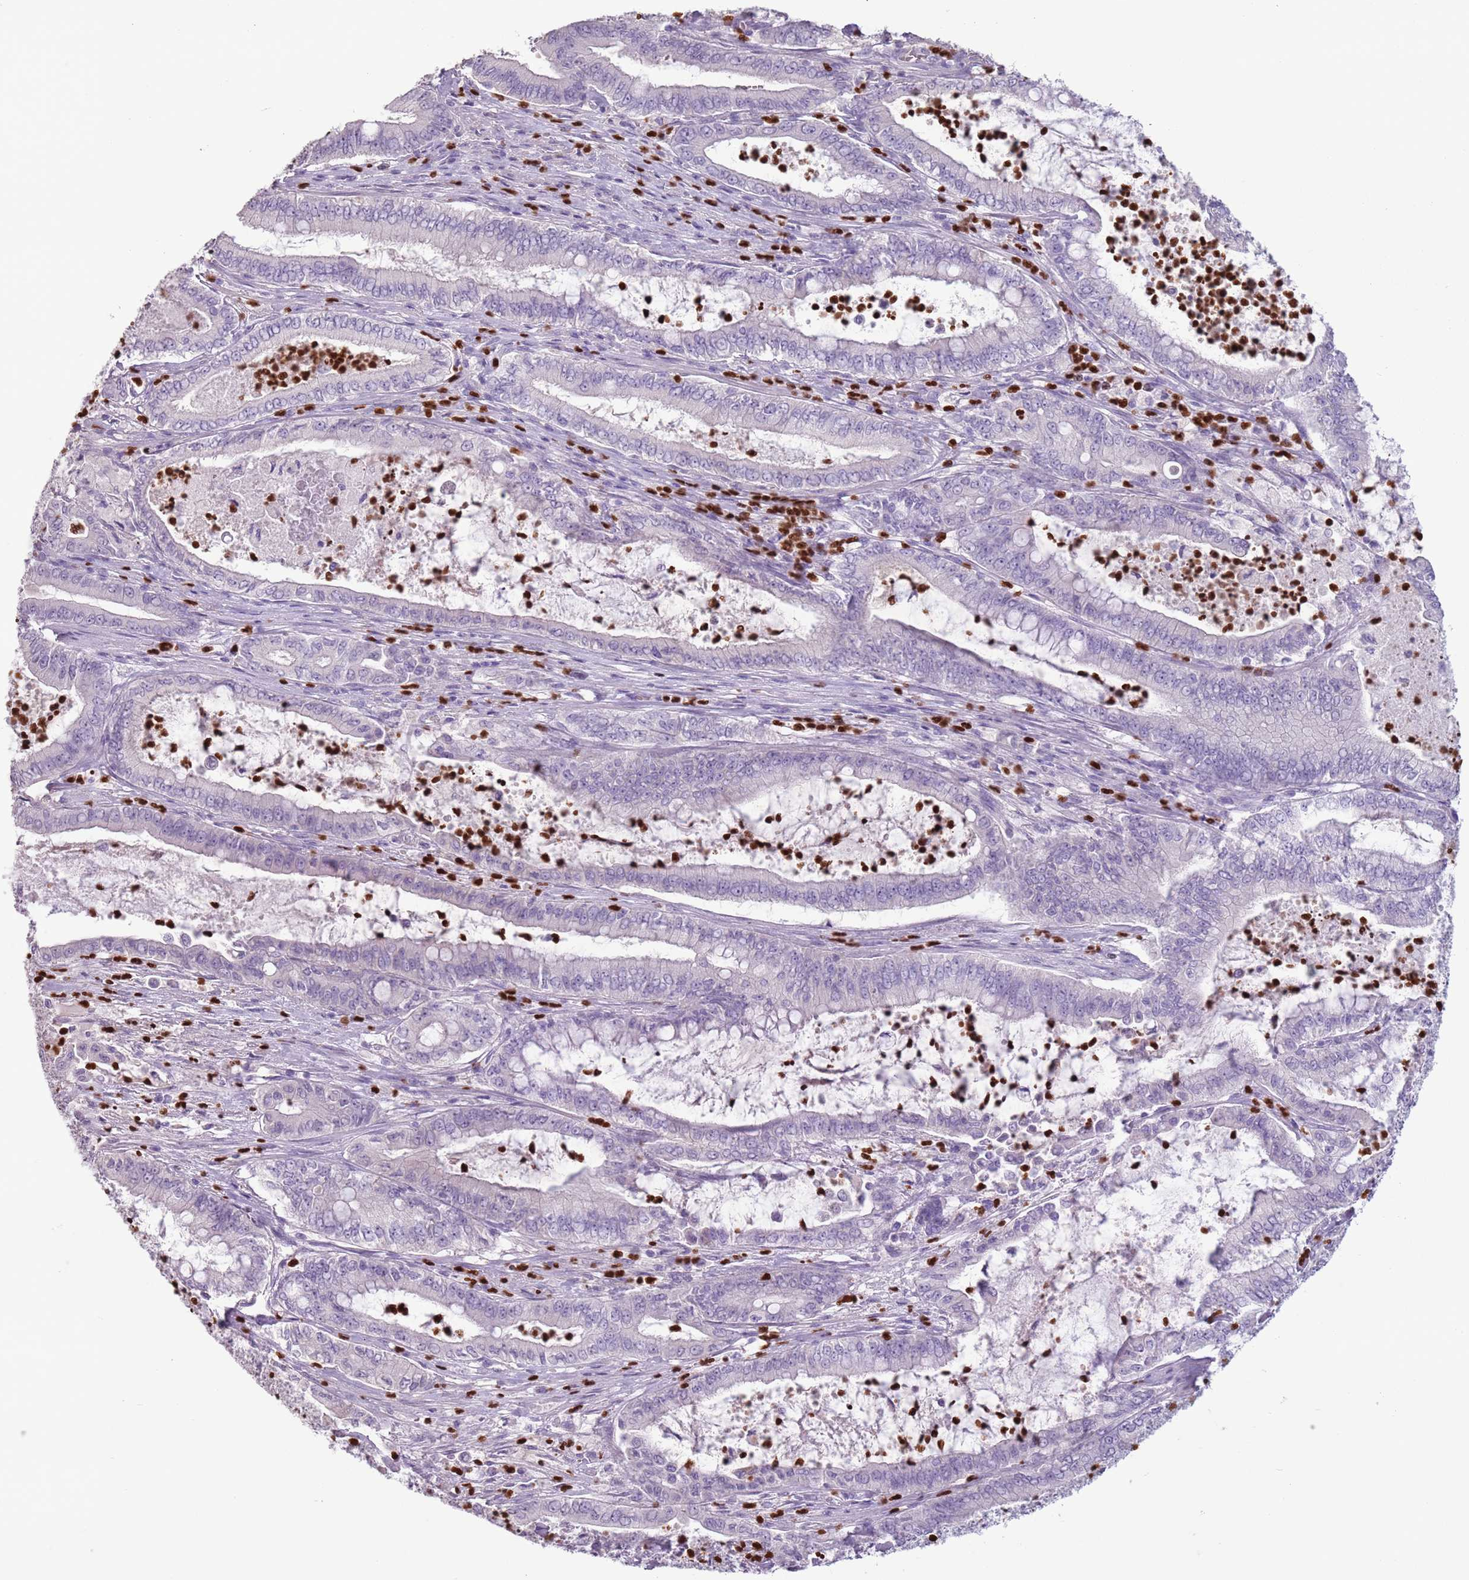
{"staining": {"intensity": "negative", "quantity": "none", "location": "none"}, "tissue": "pancreatic cancer", "cell_type": "Tumor cells", "image_type": "cancer", "snomed": [{"axis": "morphology", "description": "Adenocarcinoma, NOS"}, {"axis": "topography", "description": "Pancreas"}], "caption": "A photomicrograph of human pancreatic cancer is negative for staining in tumor cells.", "gene": "CELF6", "patient": {"sex": "male", "age": 71}}